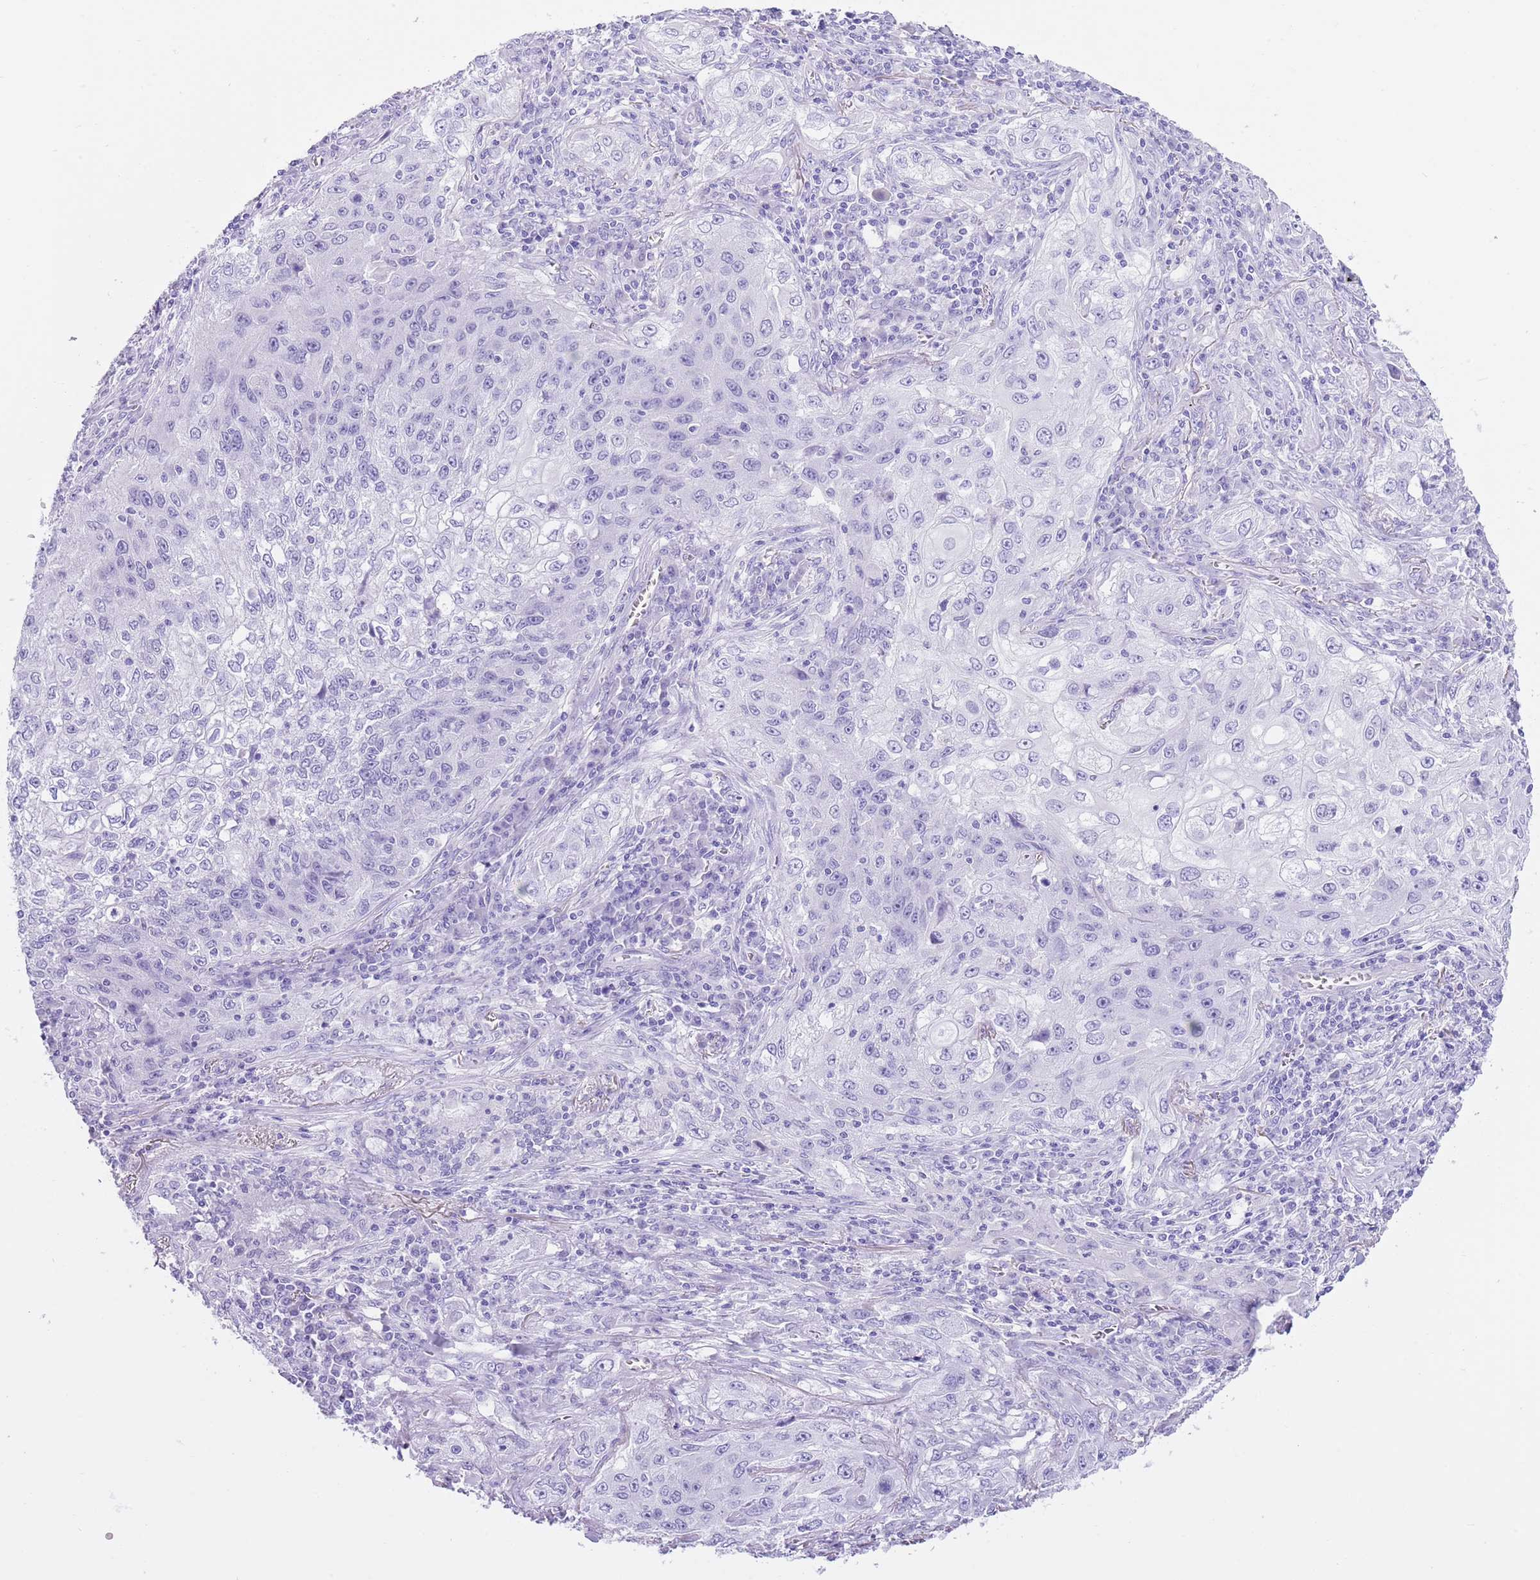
{"staining": {"intensity": "negative", "quantity": "none", "location": "none"}, "tissue": "lung cancer", "cell_type": "Tumor cells", "image_type": "cancer", "snomed": [{"axis": "morphology", "description": "Squamous cell carcinoma, NOS"}, {"axis": "topography", "description": "Lung"}], "caption": "This image is of lung cancer (squamous cell carcinoma) stained with immunohistochemistry (IHC) to label a protein in brown with the nuclei are counter-stained blue. There is no staining in tumor cells.", "gene": "TMEM185B", "patient": {"sex": "female", "age": 69}}